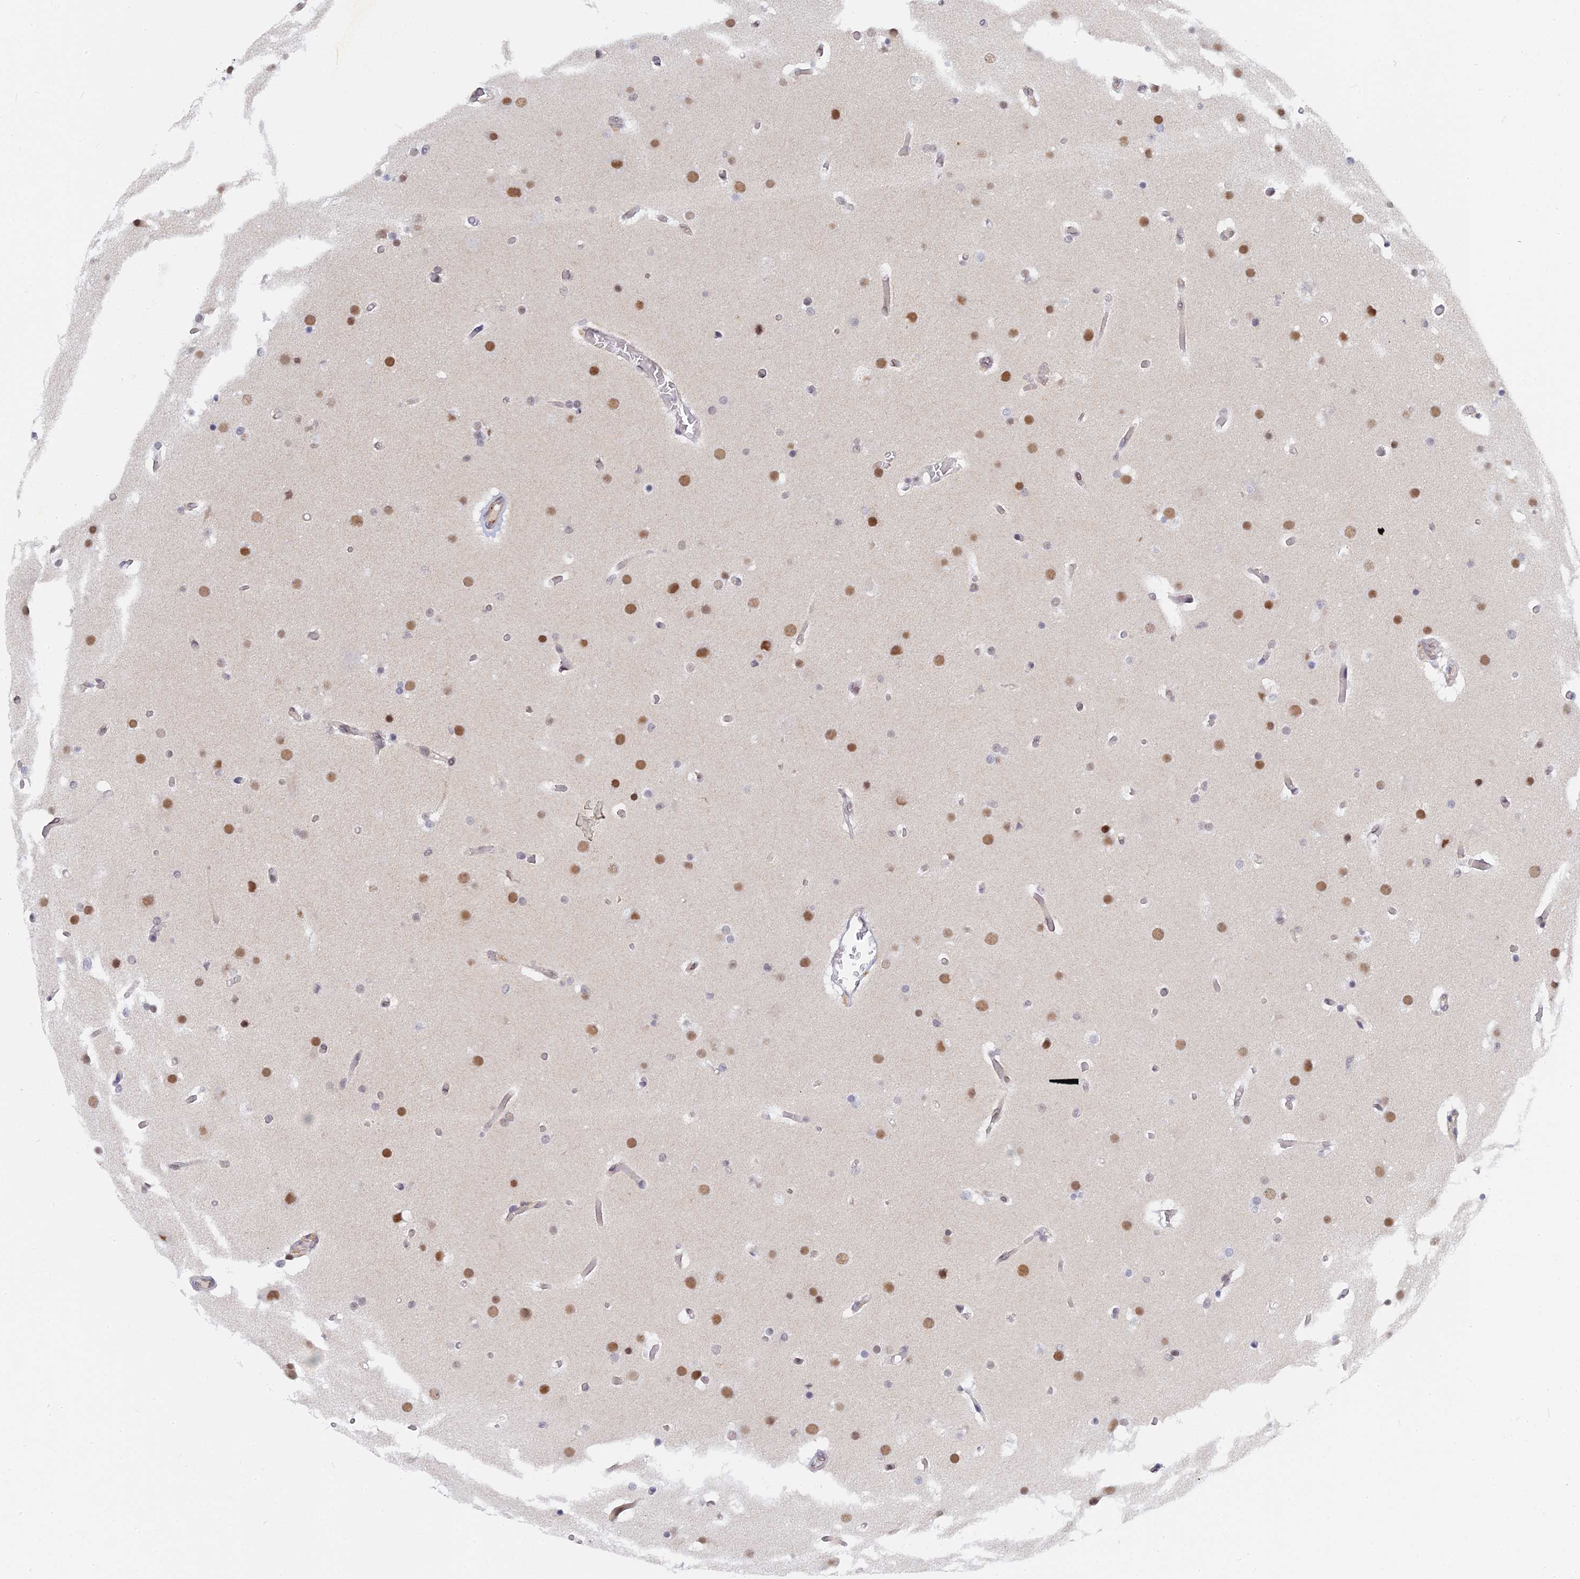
{"staining": {"intensity": "moderate", "quantity": "25%-75%", "location": "nuclear"}, "tissue": "glioma", "cell_type": "Tumor cells", "image_type": "cancer", "snomed": [{"axis": "morphology", "description": "Glioma, malignant, High grade"}, {"axis": "topography", "description": "Cerebral cortex"}], "caption": "There is medium levels of moderate nuclear expression in tumor cells of glioma, as demonstrated by immunohistochemical staining (brown color).", "gene": "CCDC85A", "patient": {"sex": "female", "age": 36}}